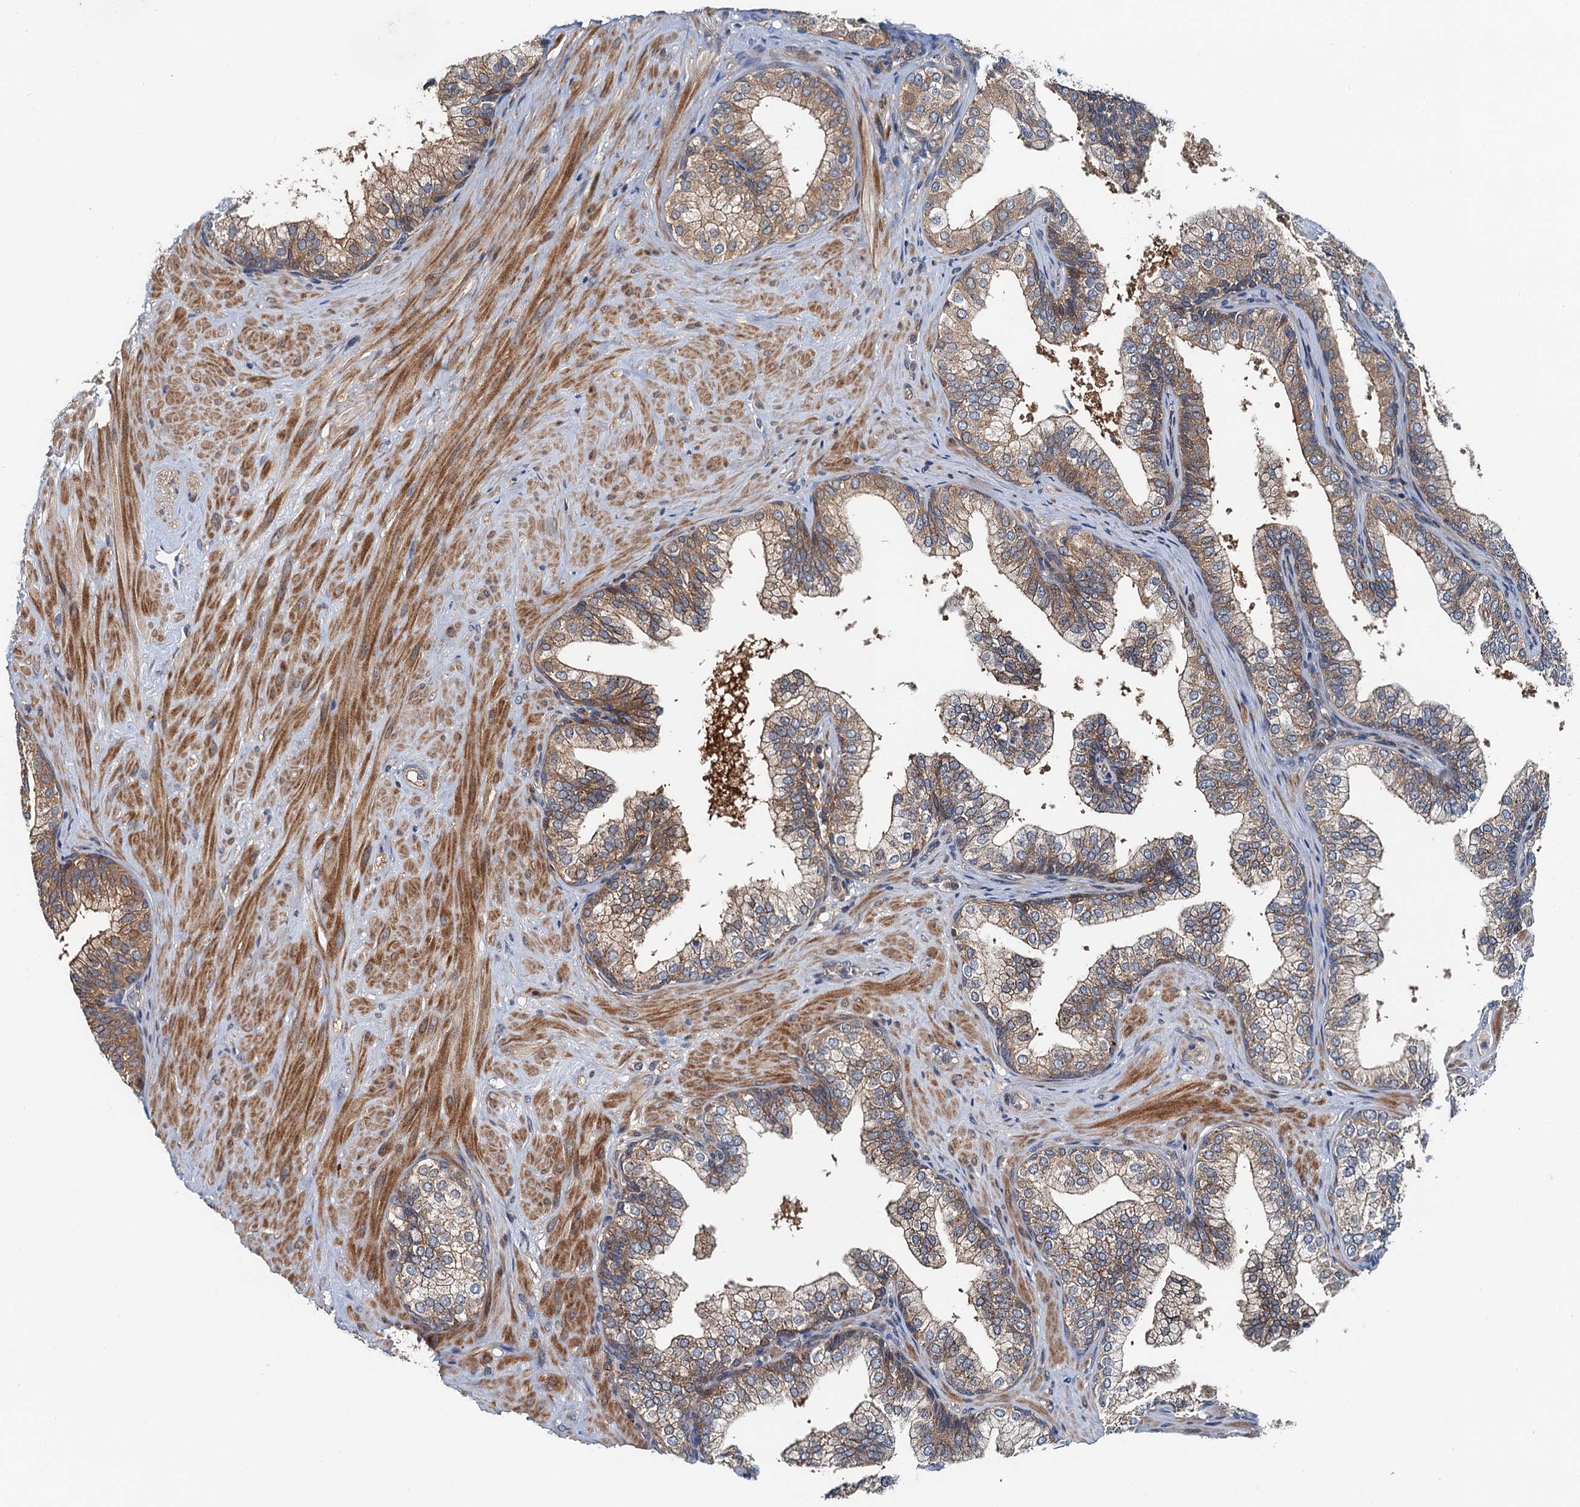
{"staining": {"intensity": "moderate", "quantity": "25%-75%", "location": "cytoplasmic/membranous"}, "tissue": "prostate", "cell_type": "Glandular cells", "image_type": "normal", "snomed": [{"axis": "morphology", "description": "Normal tissue, NOS"}, {"axis": "topography", "description": "Prostate"}], "caption": "Immunohistochemistry of normal prostate demonstrates medium levels of moderate cytoplasmic/membranous staining in about 25%-75% of glandular cells.", "gene": "EFL1", "patient": {"sex": "male", "age": 60}}